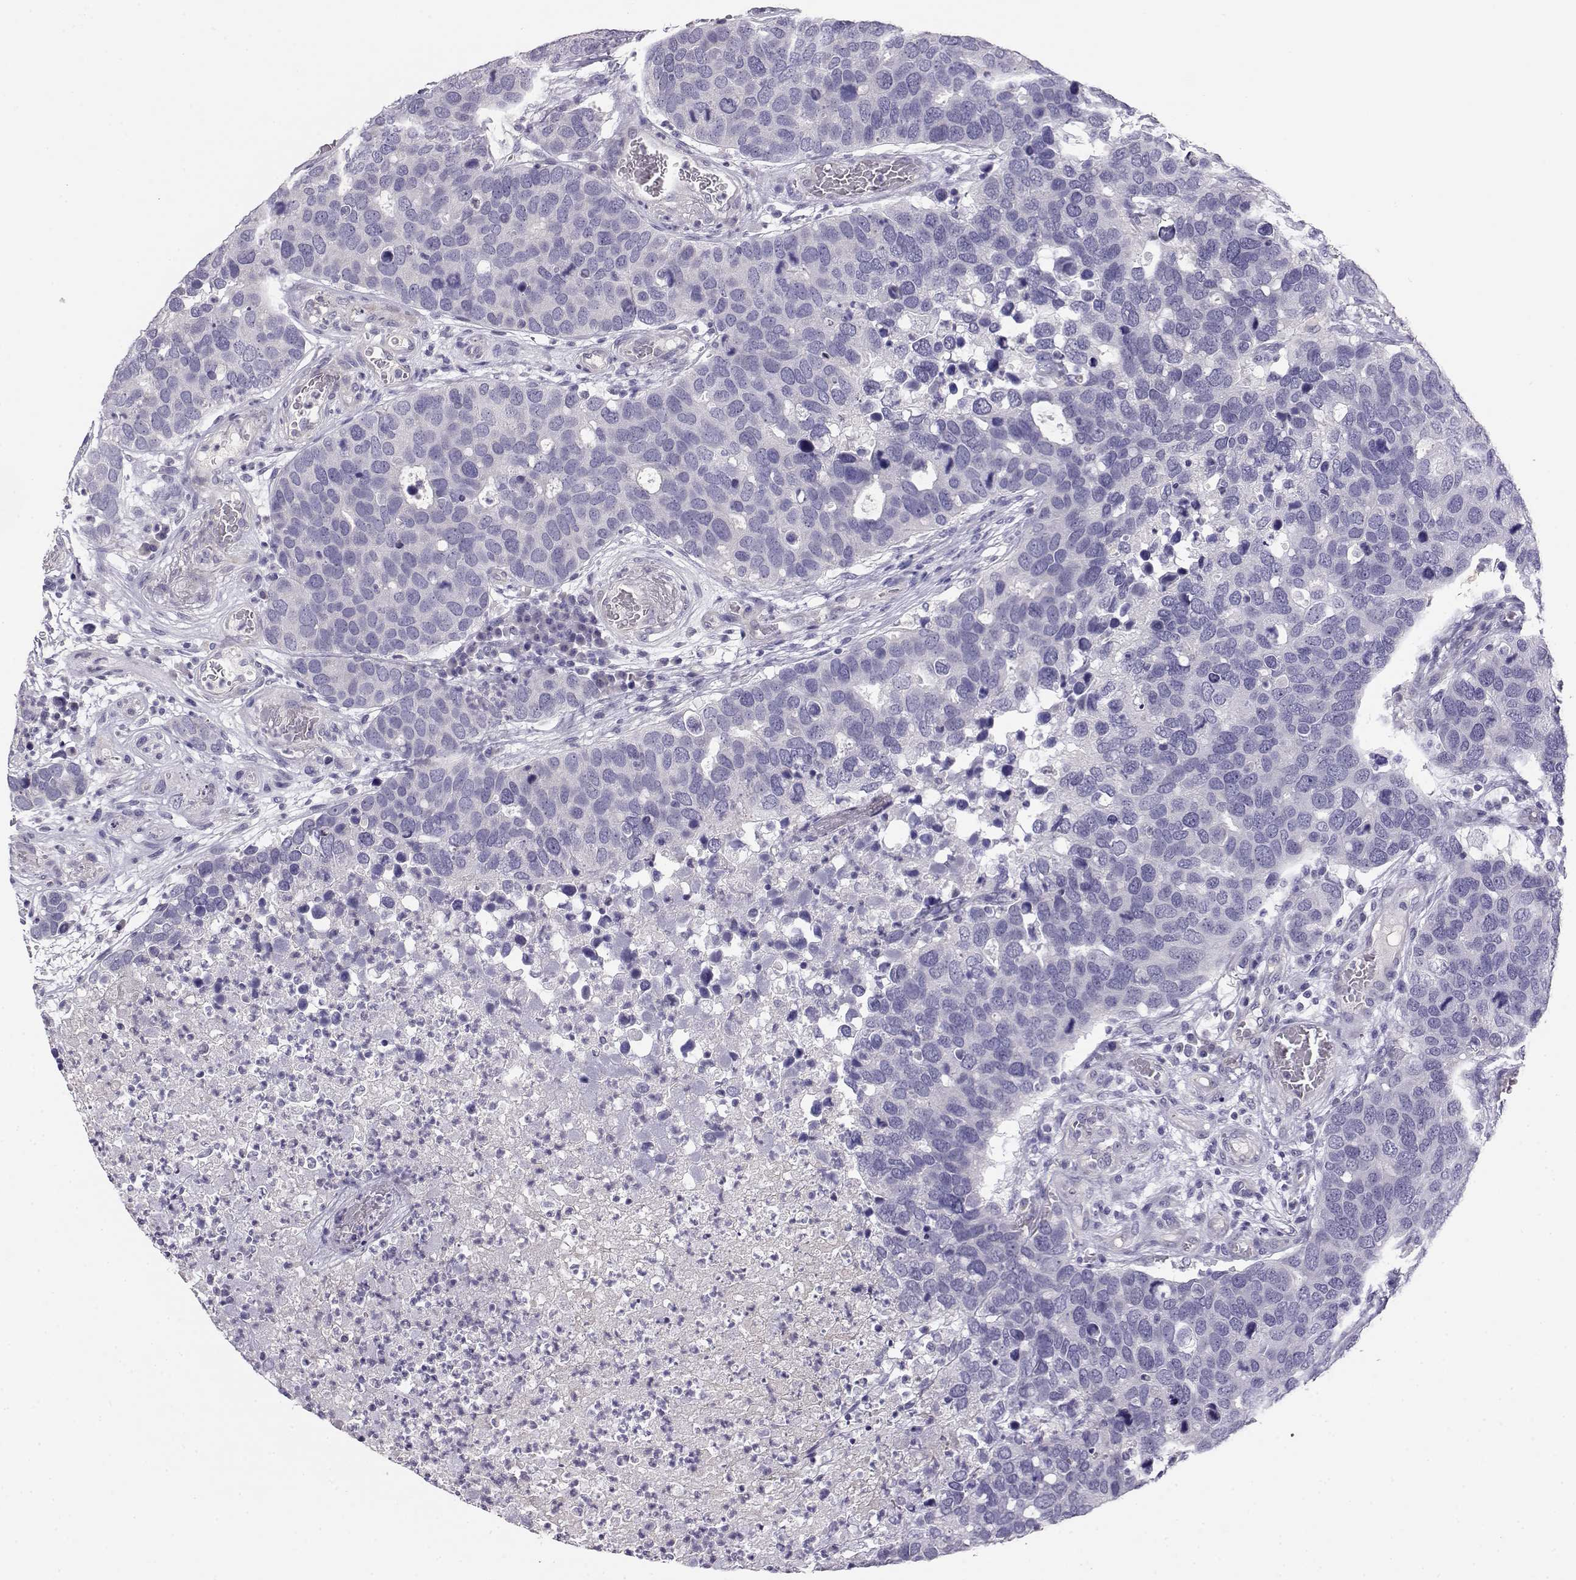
{"staining": {"intensity": "negative", "quantity": "none", "location": "none"}, "tissue": "breast cancer", "cell_type": "Tumor cells", "image_type": "cancer", "snomed": [{"axis": "morphology", "description": "Duct carcinoma"}, {"axis": "topography", "description": "Breast"}], "caption": "A high-resolution photomicrograph shows immunohistochemistry (IHC) staining of breast cancer, which exhibits no significant expression in tumor cells. The staining is performed using DAB (3,3'-diaminobenzidine) brown chromogen with nuclei counter-stained in using hematoxylin.", "gene": "ENDOU", "patient": {"sex": "female", "age": 83}}